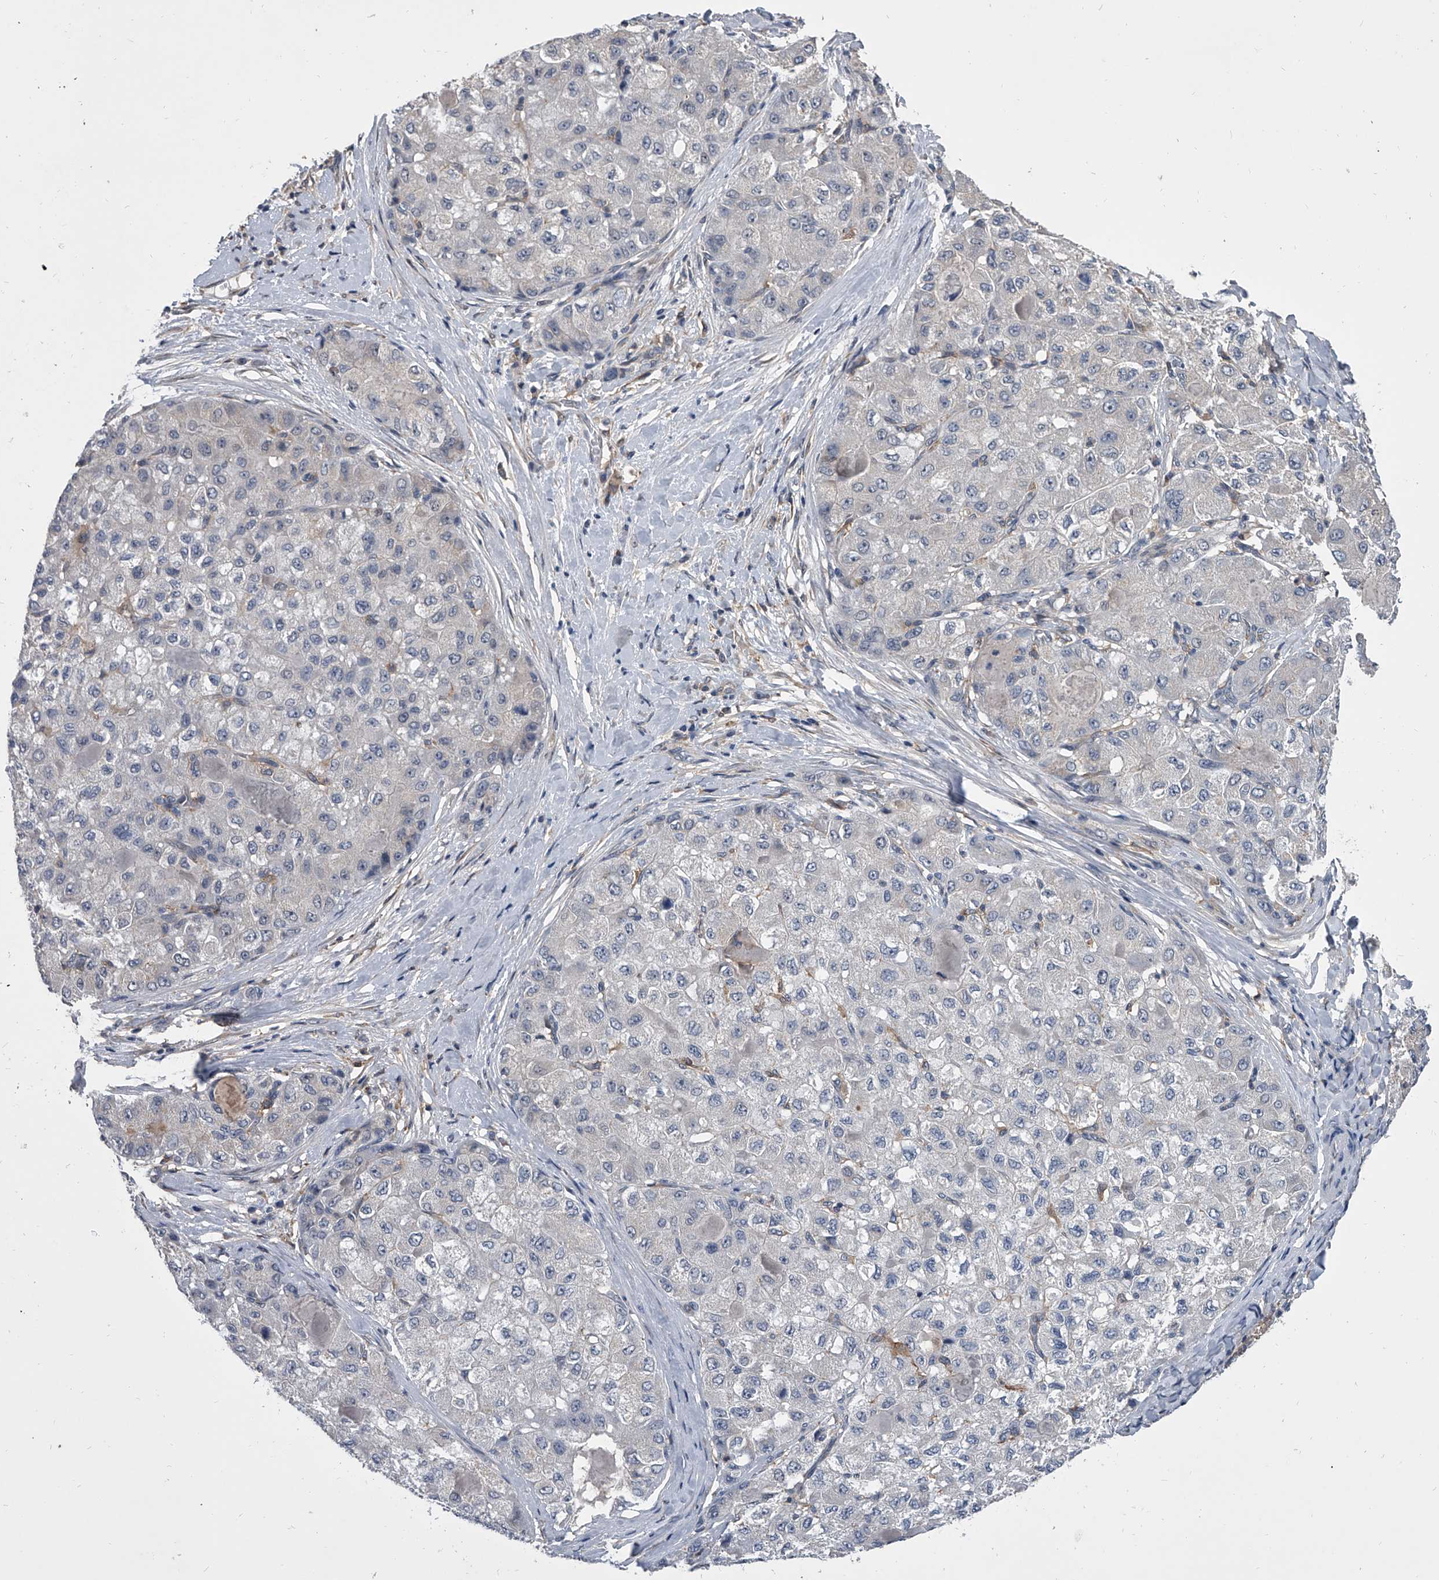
{"staining": {"intensity": "negative", "quantity": "none", "location": "none"}, "tissue": "liver cancer", "cell_type": "Tumor cells", "image_type": "cancer", "snomed": [{"axis": "morphology", "description": "Carcinoma, Hepatocellular, NOS"}, {"axis": "topography", "description": "Liver"}], "caption": "This is an immunohistochemistry (IHC) photomicrograph of liver hepatocellular carcinoma. There is no positivity in tumor cells.", "gene": "MAP4K3", "patient": {"sex": "male", "age": 80}}